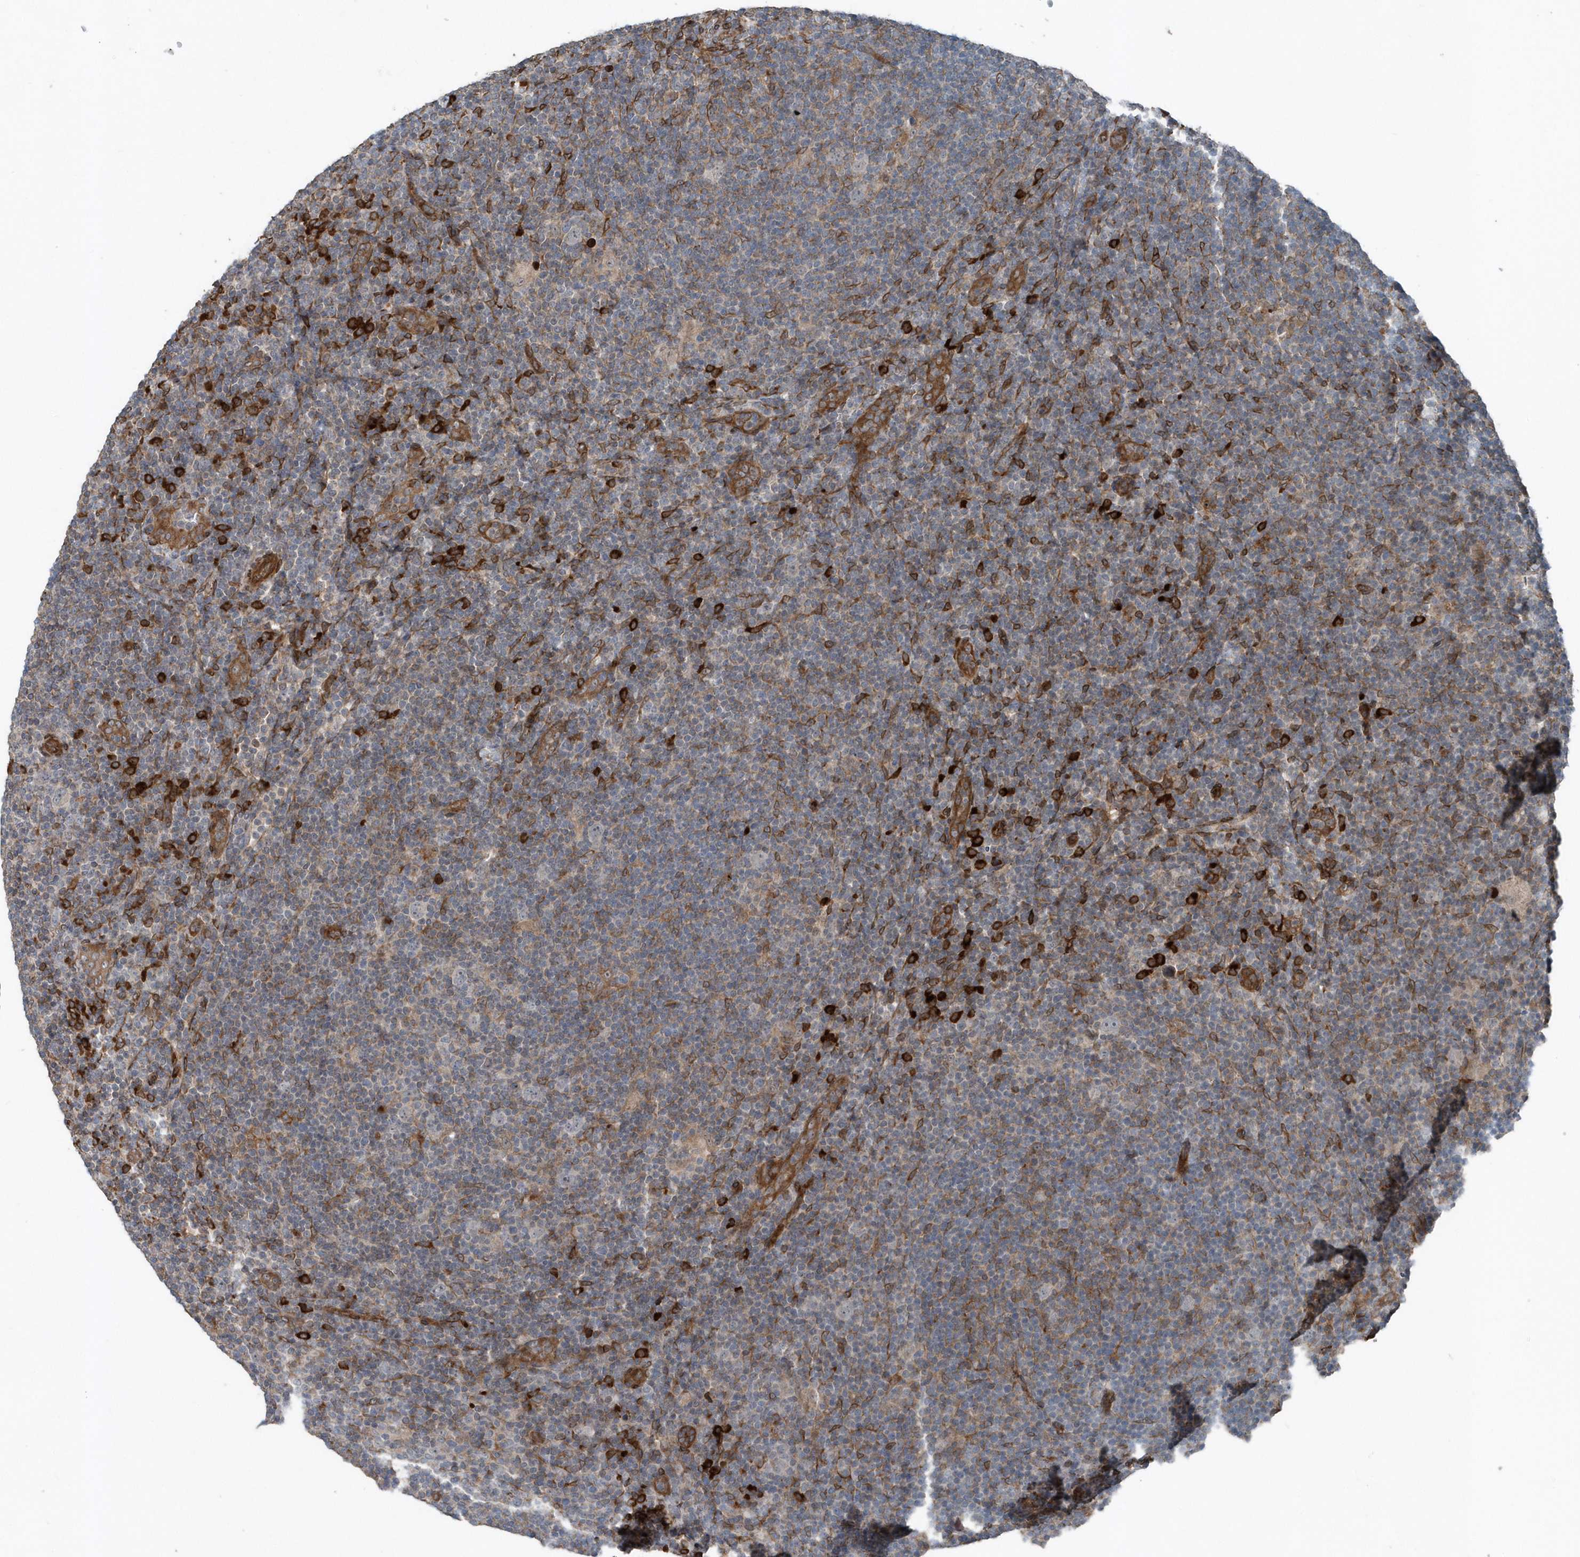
{"staining": {"intensity": "negative", "quantity": "none", "location": "none"}, "tissue": "lymphoma", "cell_type": "Tumor cells", "image_type": "cancer", "snomed": [{"axis": "morphology", "description": "Hodgkin's disease, NOS"}, {"axis": "topography", "description": "Lymph node"}], "caption": "This image is of Hodgkin's disease stained with immunohistochemistry (IHC) to label a protein in brown with the nuclei are counter-stained blue. There is no staining in tumor cells.", "gene": "MCC", "patient": {"sex": "female", "age": 57}}